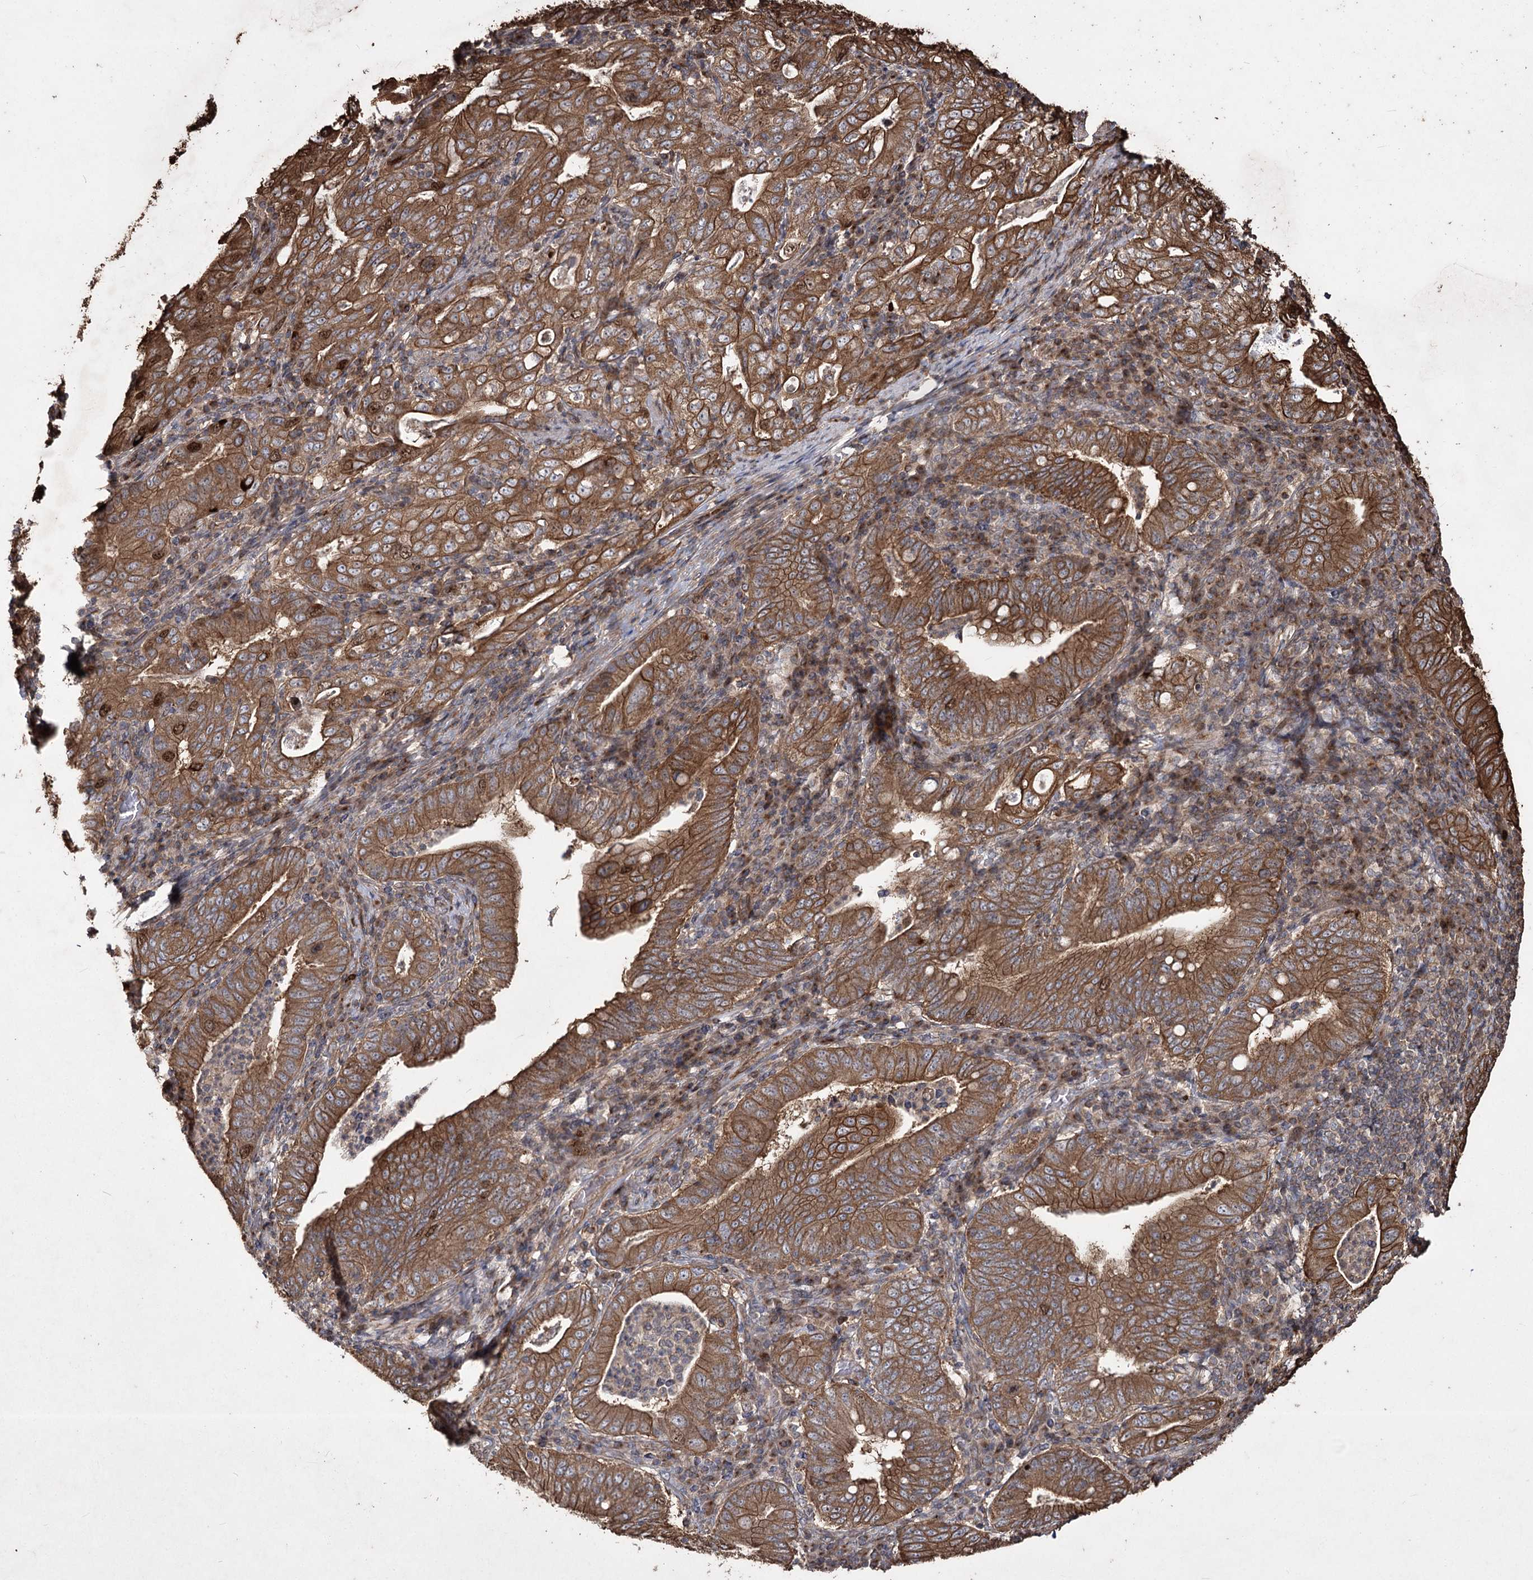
{"staining": {"intensity": "strong", "quantity": ">75%", "location": "cytoplasmic/membranous,nuclear"}, "tissue": "stomach cancer", "cell_type": "Tumor cells", "image_type": "cancer", "snomed": [{"axis": "morphology", "description": "Normal tissue, NOS"}, {"axis": "morphology", "description": "Adenocarcinoma, NOS"}, {"axis": "topography", "description": "Esophagus"}, {"axis": "topography", "description": "Stomach, upper"}, {"axis": "topography", "description": "Peripheral nerve tissue"}], "caption": "Immunohistochemistry (IHC) of human stomach cancer (adenocarcinoma) shows high levels of strong cytoplasmic/membranous and nuclear positivity in approximately >75% of tumor cells. Nuclei are stained in blue.", "gene": "PRC1", "patient": {"sex": "male", "age": 62}}